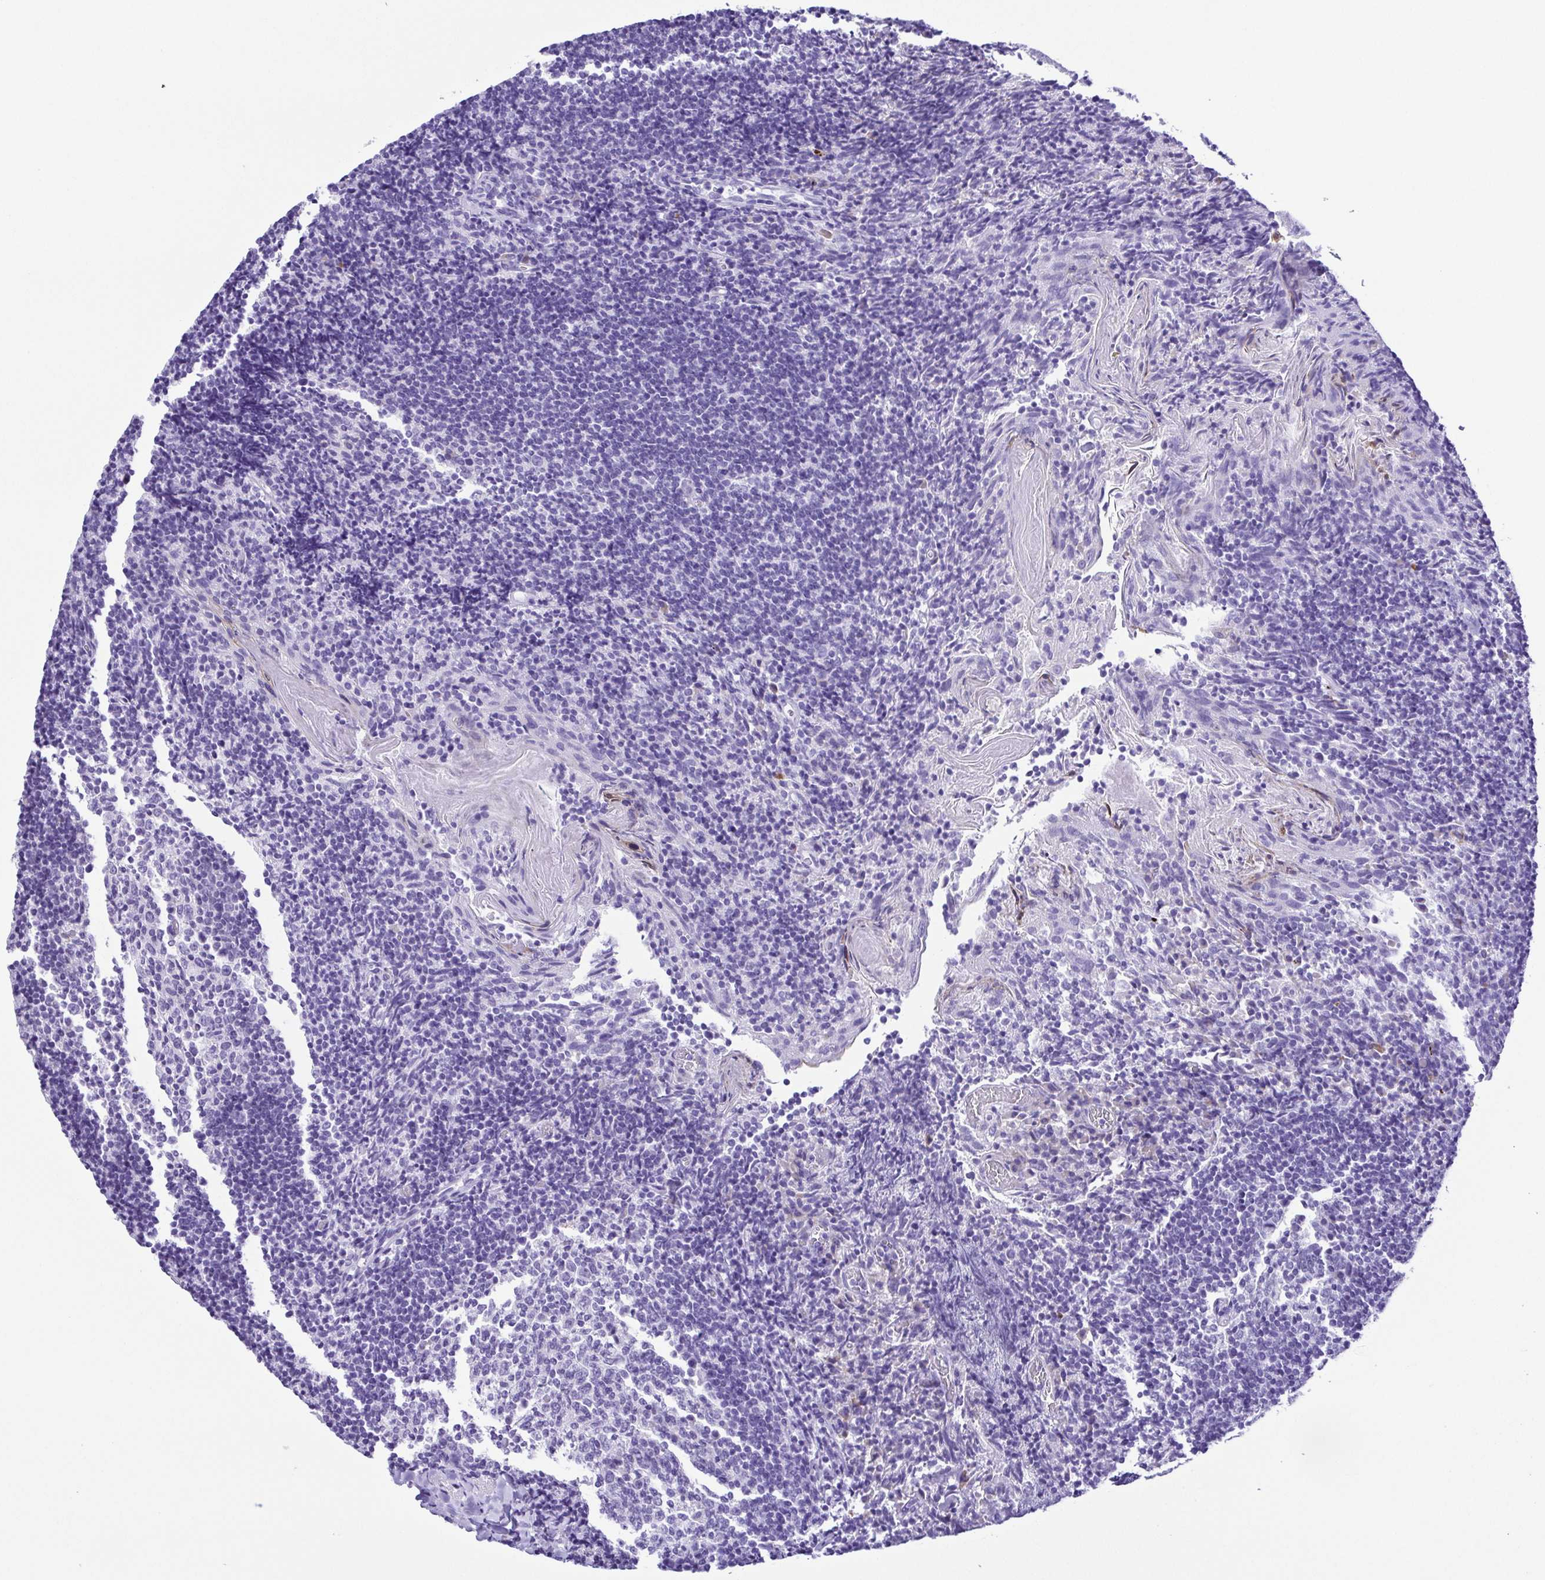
{"staining": {"intensity": "negative", "quantity": "none", "location": "none"}, "tissue": "tonsil", "cell_type": "Germinal center cells", "image_type": "normal", "snomed": [{"axis": "morphology", "description": "Normal tissue, NOS"}, {"axis": "topography", "description": "Tonsil"}], "caption": "DAB immunohistochemical staining of unremarkable human tonsil shows no significant staining in germinal center cells. The staining was performed using DAB (3,3'-diaminobenzidine) to visualize the protein expression in brown, while the nuclei were stained in blue with hematoxylin (Magnification: 20x).", "gene": "PAK3", "patient": {"sex": "female", "age": 10}}